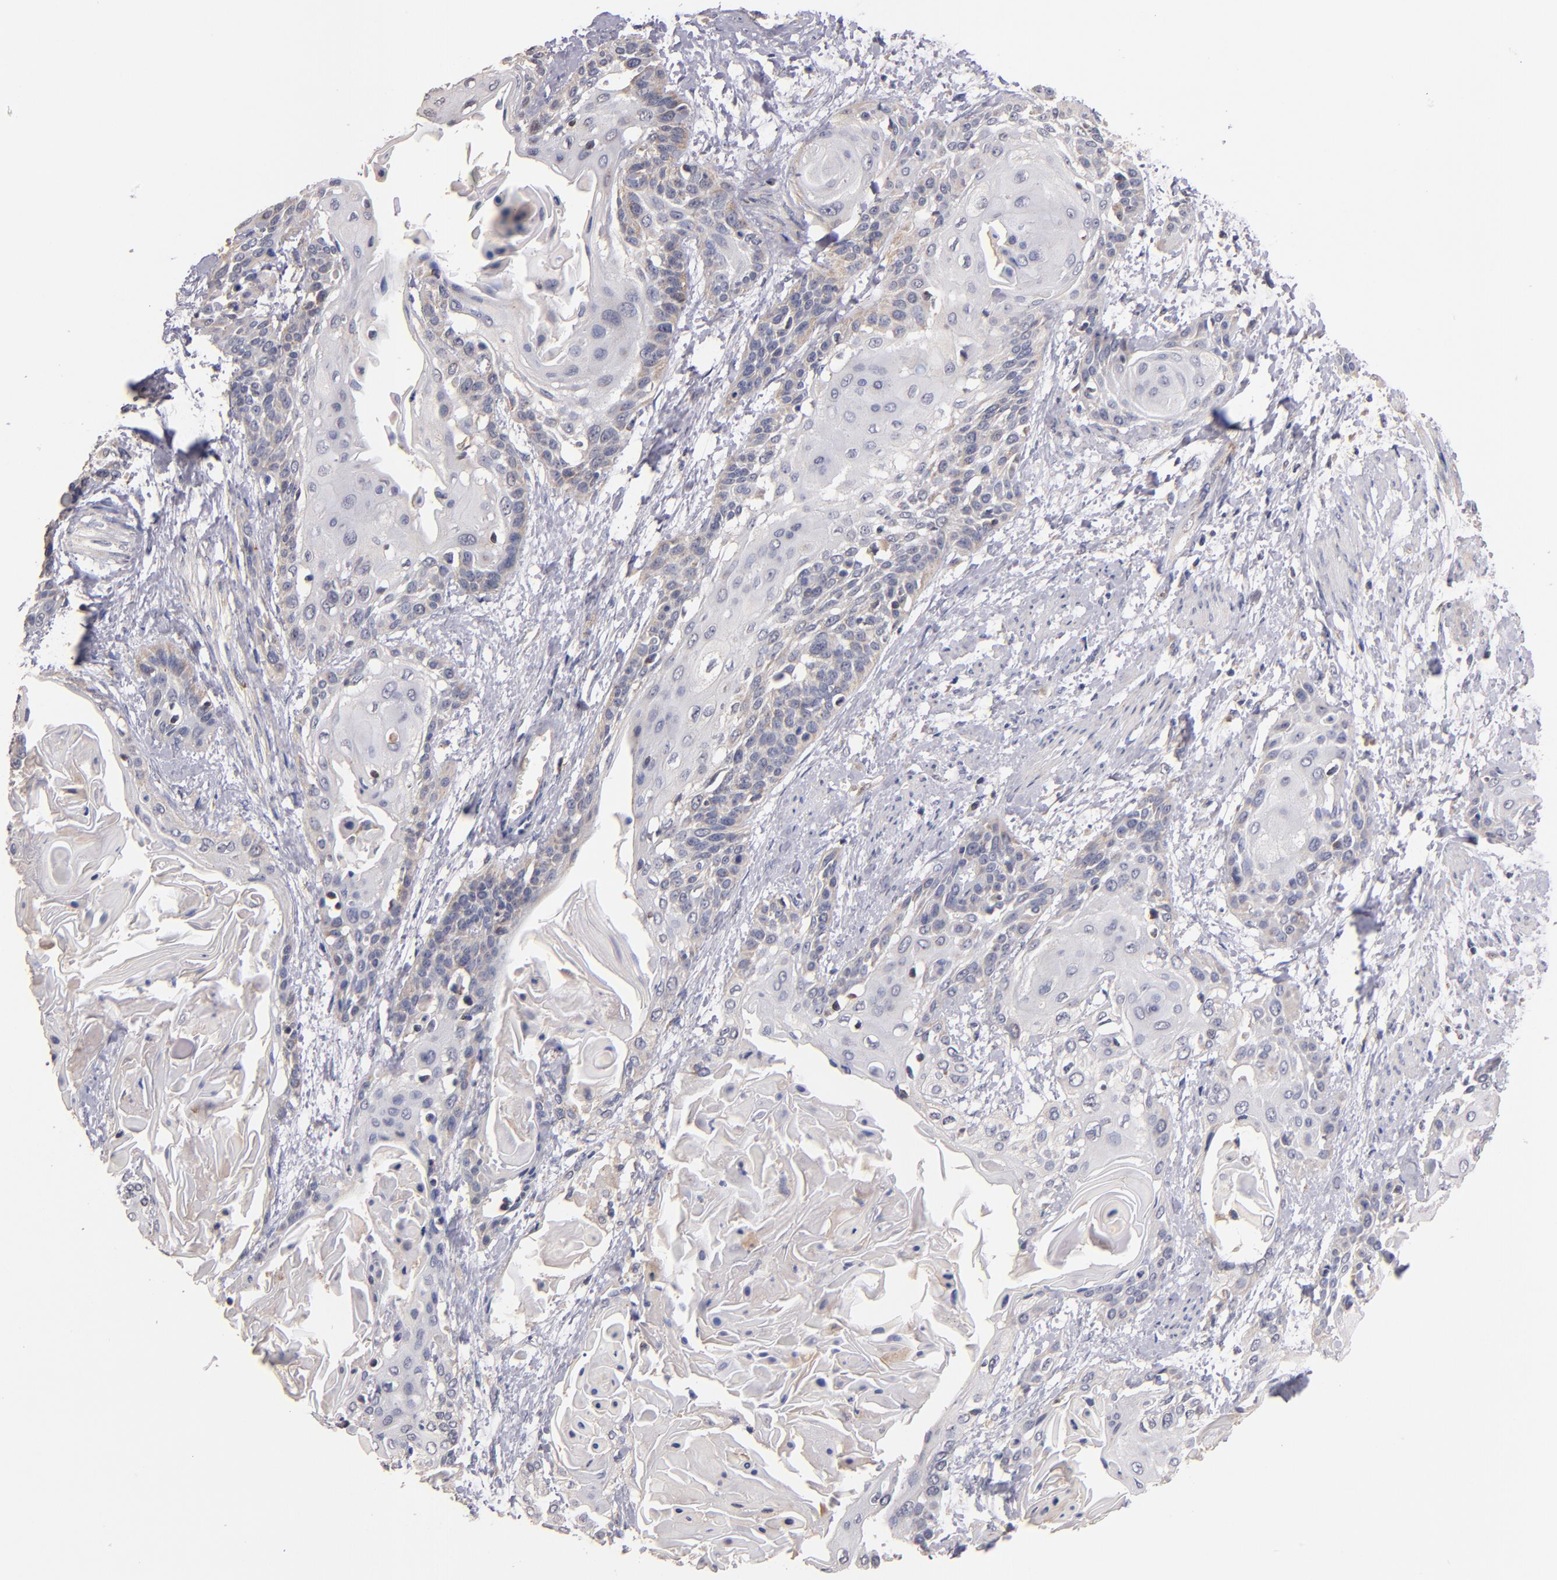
{"staining": {"intensity": "weak", "quantity": "<25%", "location": "cytoplasmic/membranous"}, "tissue": "cervical cancer", "cell_type": "Tumor cells", "image_type": "cancer", "snomed": [{"axis": "morphology", "description": "Squamous cell carcinoma, NOS"}, {"axis": "topography", "description": "Cervix"}], "caption": "Immunohistochemical staining of squamous cell carcinoma (cervical) demonstrates no significant staining in tumor cells.", "gene": "DIABLO", "patient": {"sex": "female", "age": 57}}